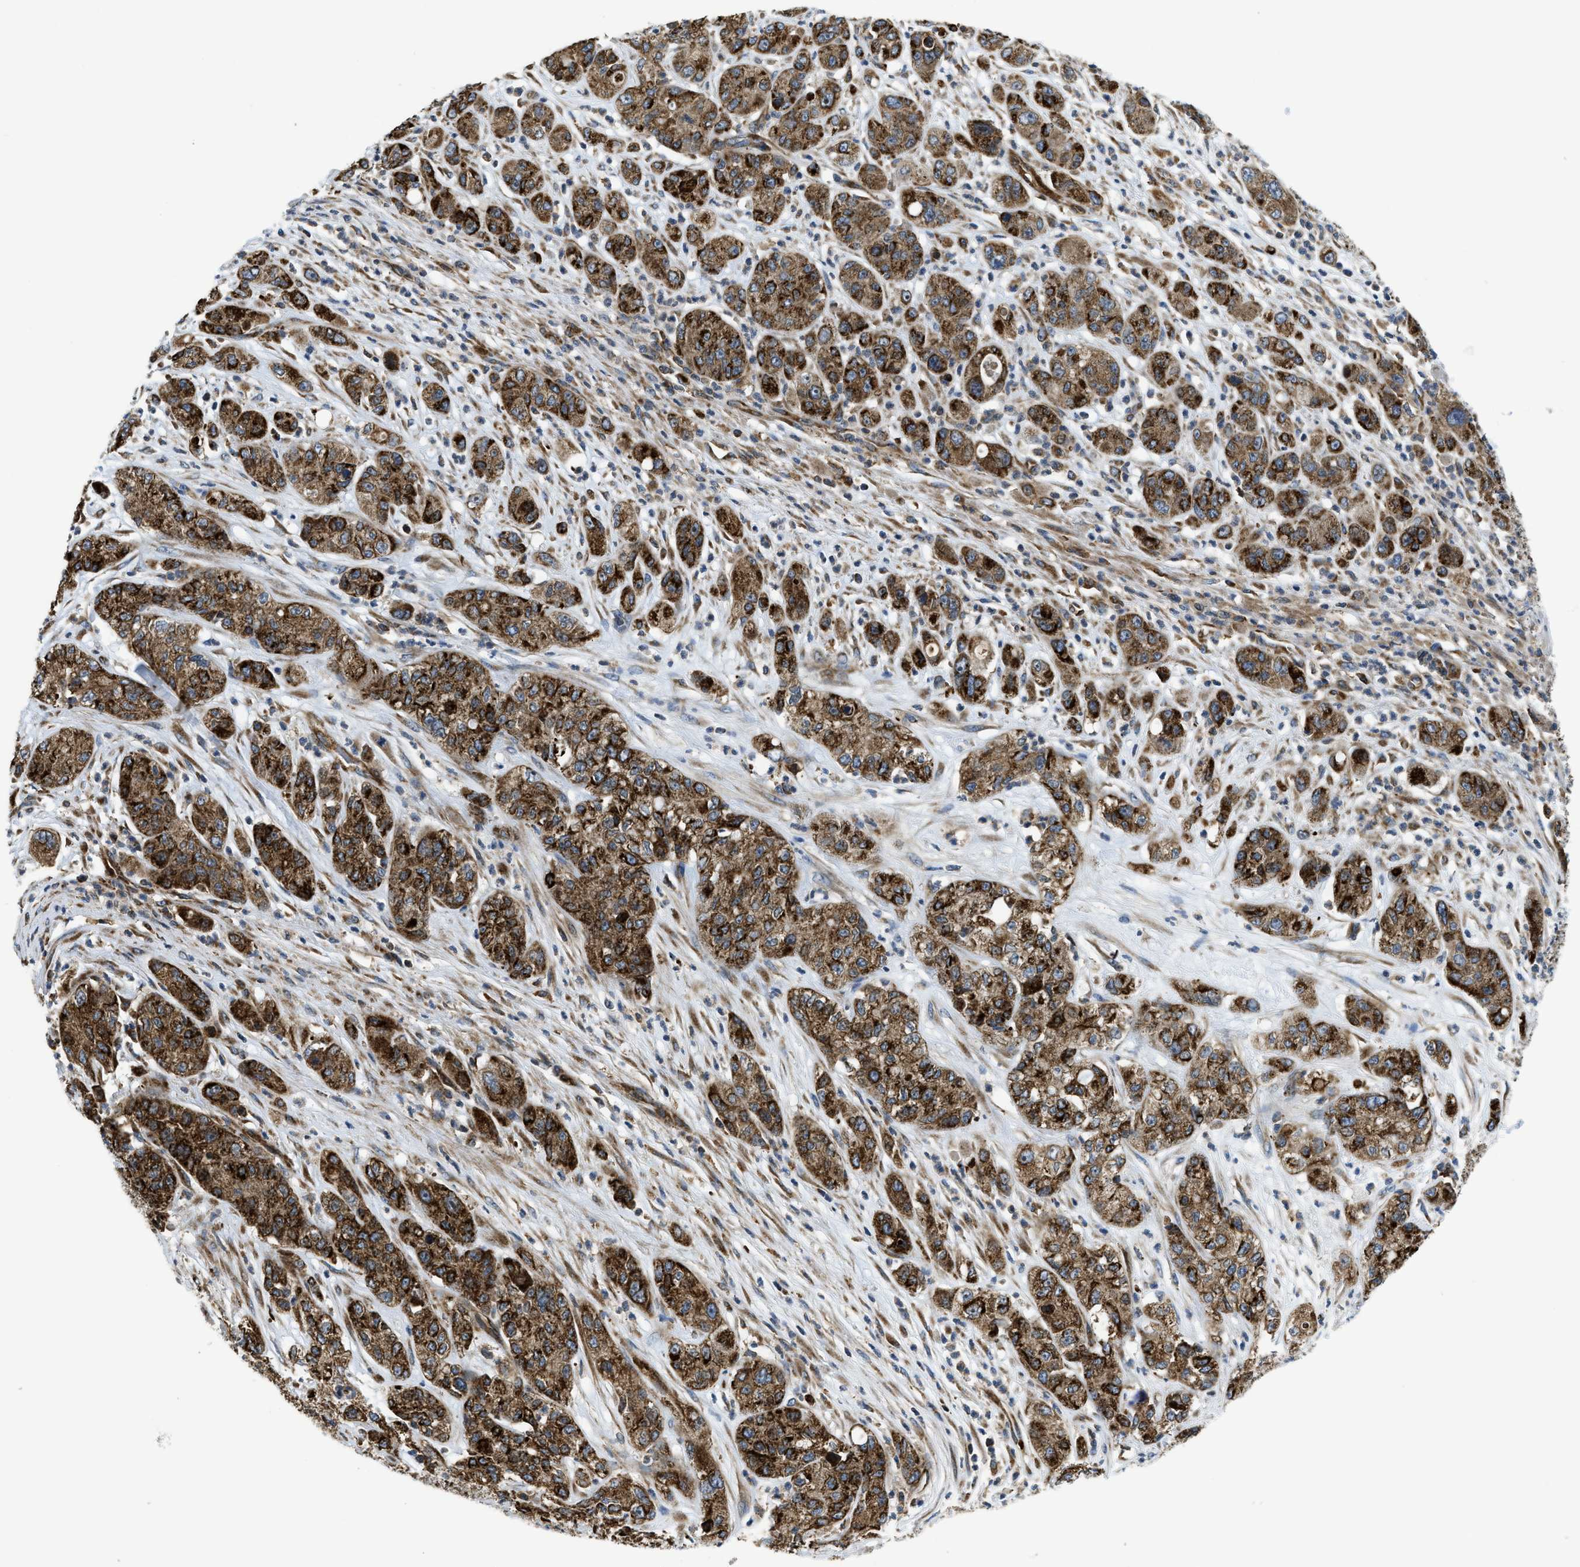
{"staining": {"intensity": "strong", "quantity": ">75%", "location": "cytoplasmic/membranous"}, "tissue": "pancreatic cancer", "cell_type": "Tumor cells", "image_type": "cancer", "snomed": [{"axis": "morphology", "description": "Adenocarcinoma, NOS"}, {"axis": "topography", "description": "Pancreas"}], "caption": "The micrograph demonstrates staining of pancreatic cancer, revealing strong cytoplasmic/membranous protein expression (brown color) within tumor cells. Ihc stains the protein of interest in brown and the nuclei are stained blue.", "gene": "CSPG4", "patient": {"sex": "female", "age": 78}}